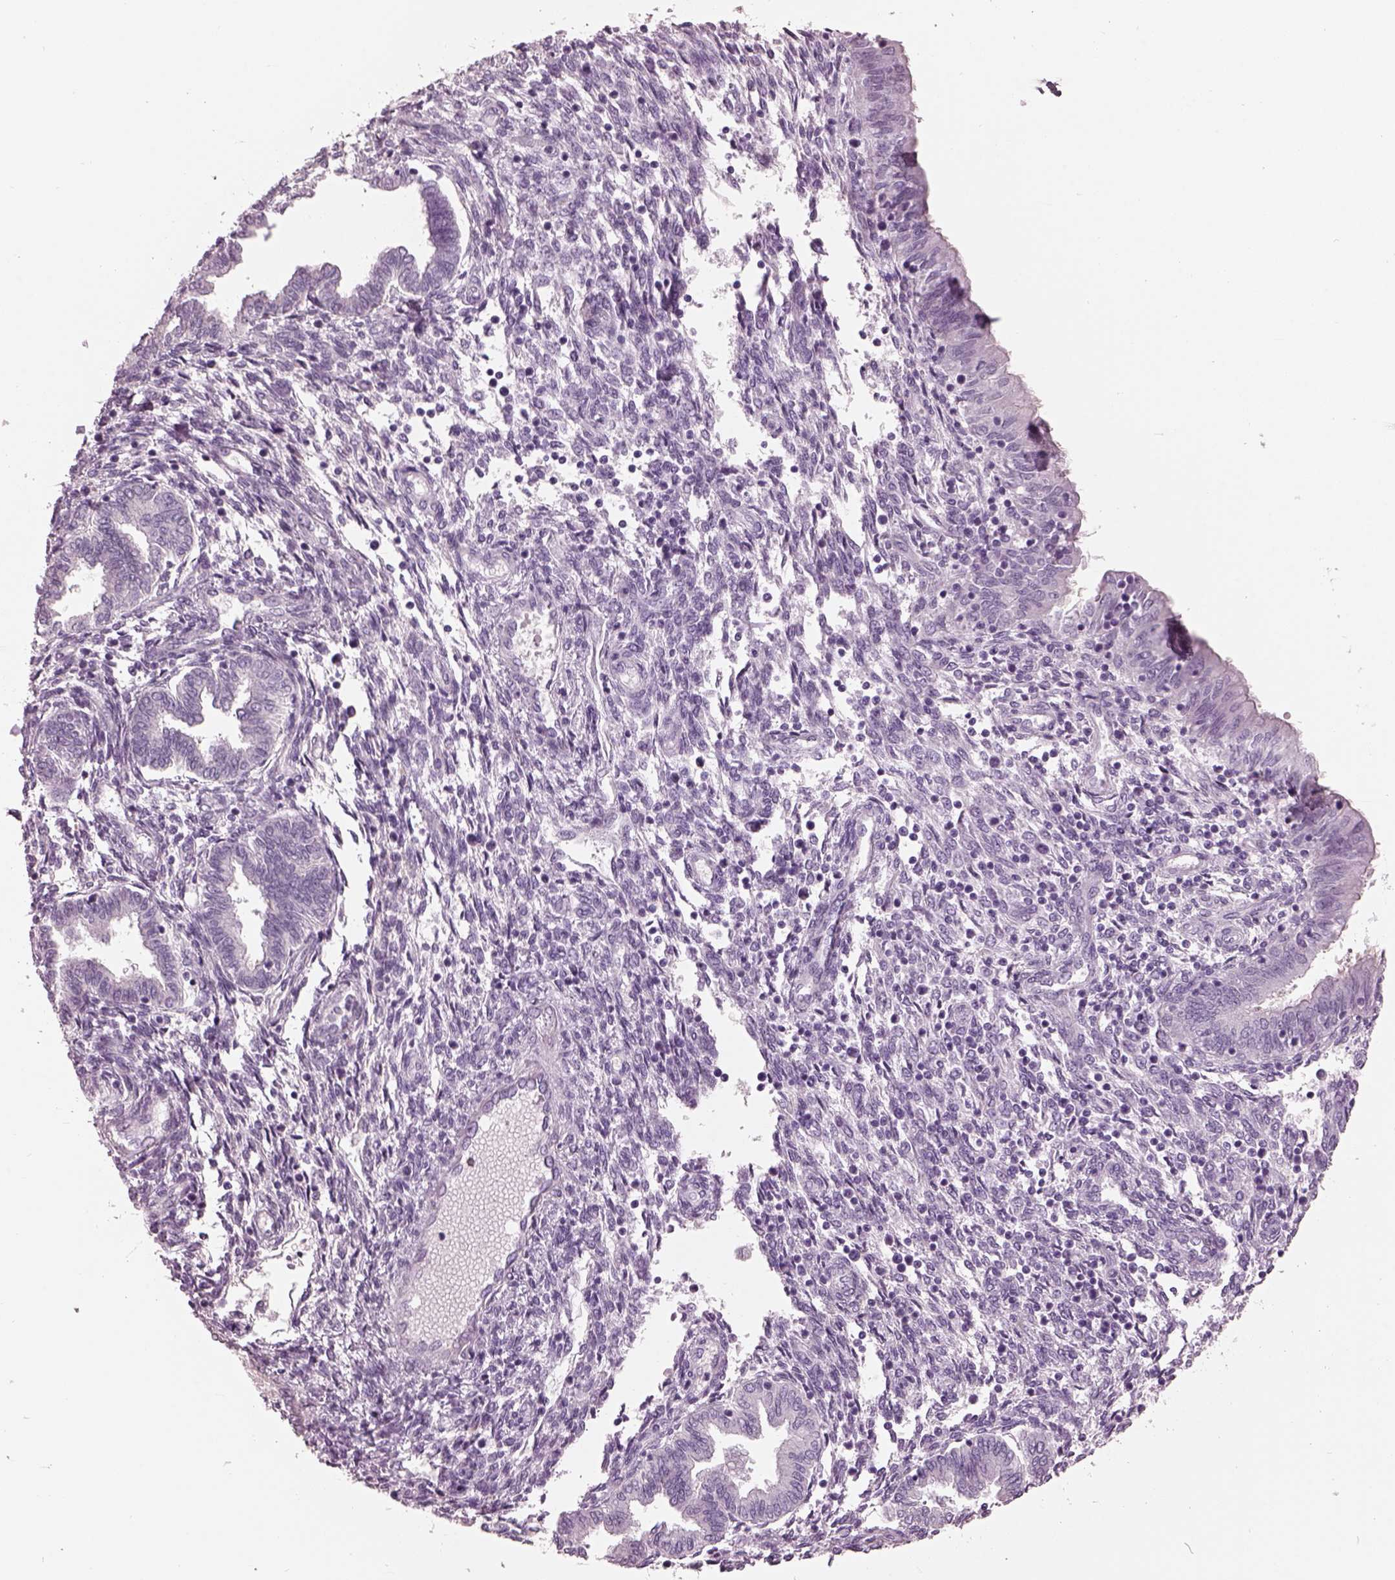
{"staining": {"intensity": "negative", "quantity": "none", "location": "none"}, "tissue": "endometrium", "cell_type": "Cells in endometrial stroma", "image_type": "normal", "snomed": [{"axis": "morphology", "description": "Normal tissue, NOS"}, {"axis": "topography", "description": "Endometrium"}], "caption": "Immunohistochemistry of benign human endometrium exhibits no staining in cells in endometrial stroma.", "gene": "HYDIN", "patient": {"sex": "female", "age": 42}}